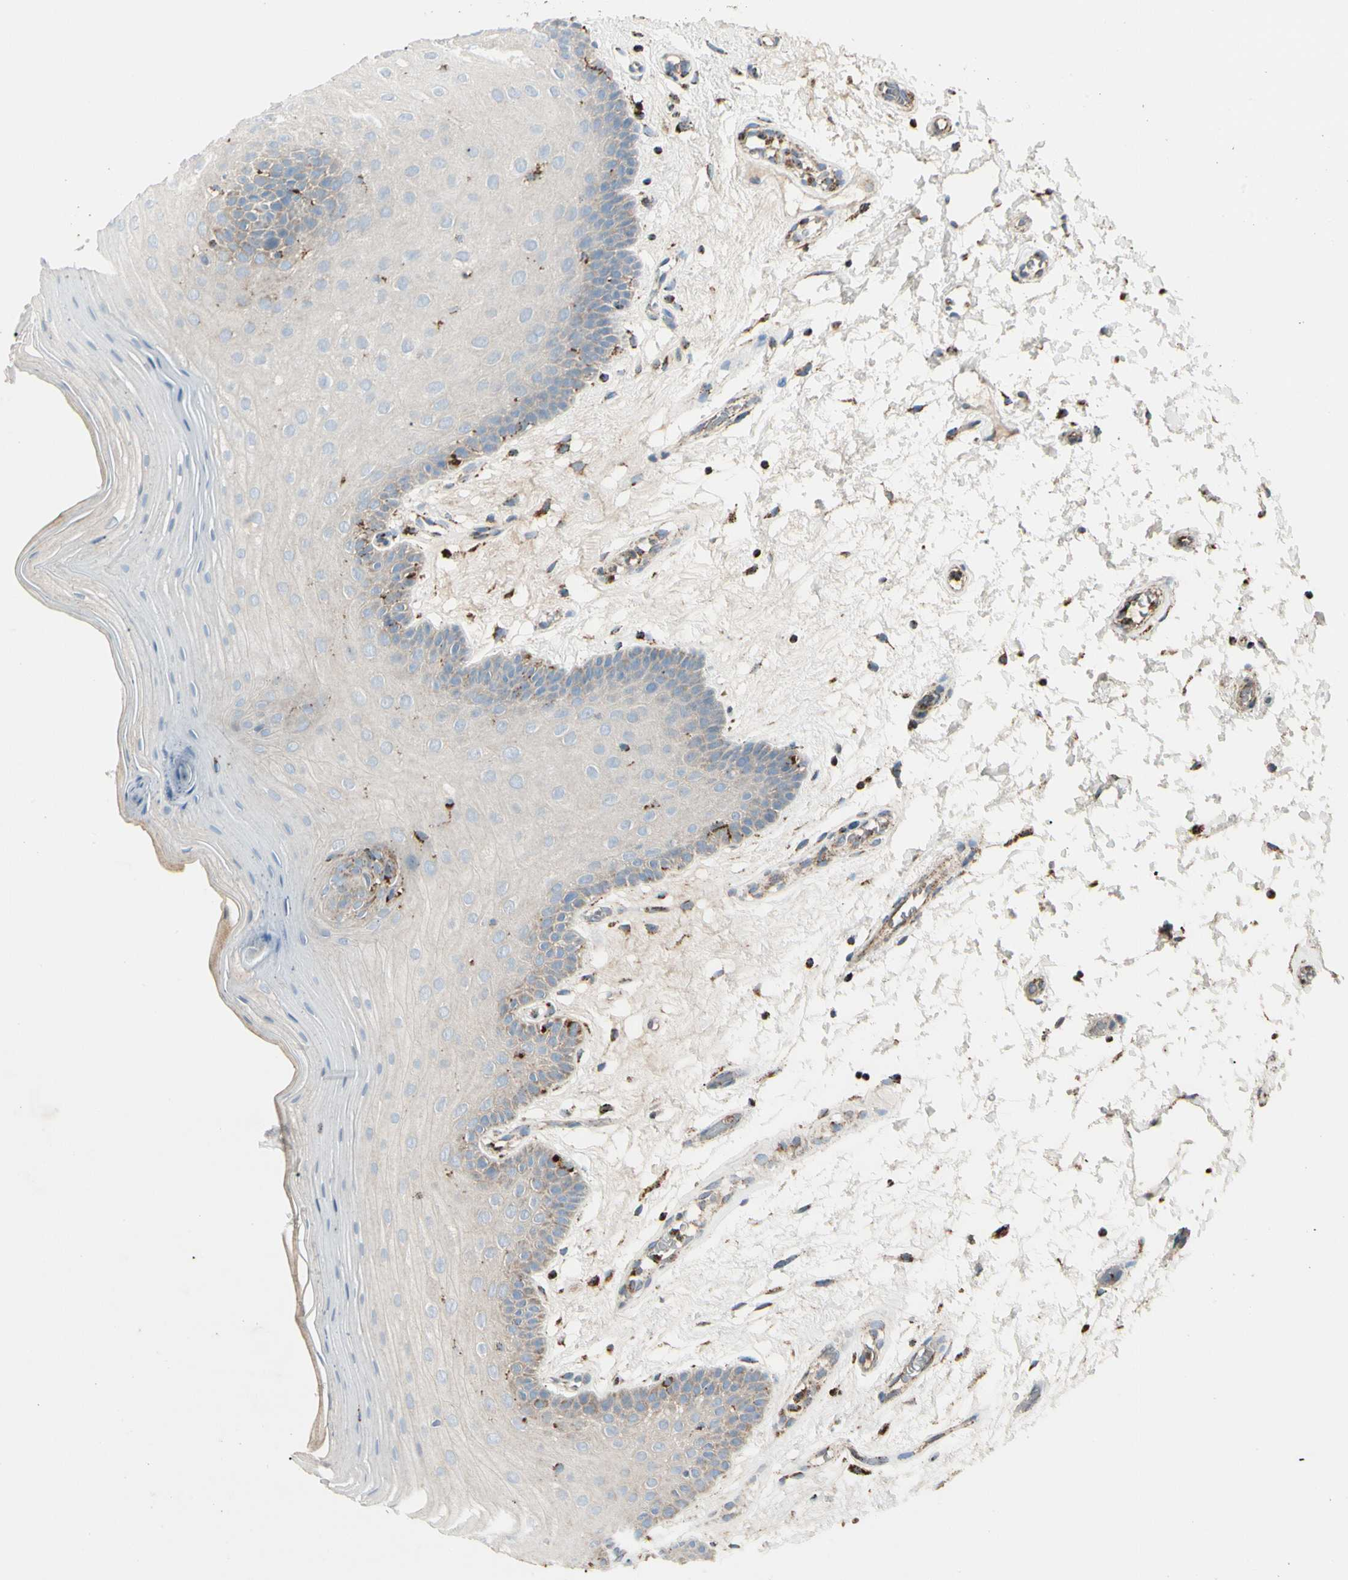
{"staining": {"intensity": "moderate", "quantity": "<25%", "location": "cytoplasmic/membranous"}, "tissue": "oral mucosa", "cell_type": "Squamous epithelial cells", "image_type": "normal", "snomed": [{"axis": "morphology", "description": "Normal tissue, NOS"}, {"axis": "morphology", "description": "Squamous cell carcinoma, NOS"}, {"axis": "topography", "description": "Skeletal muscle"}, {"axis": "topography", "description": "Oral tissue"}, {"axis": "topography", "description": "Head-Neck"}], "caption": "Immunohistochemistry (IHC) of benign human oral mucosa displays low levels of moderate cytoplasmic/membranous staining in about <25% of squamous epithelial cells.", "gene": "ME2", "patient": {"sex": "male", "age": 71}}